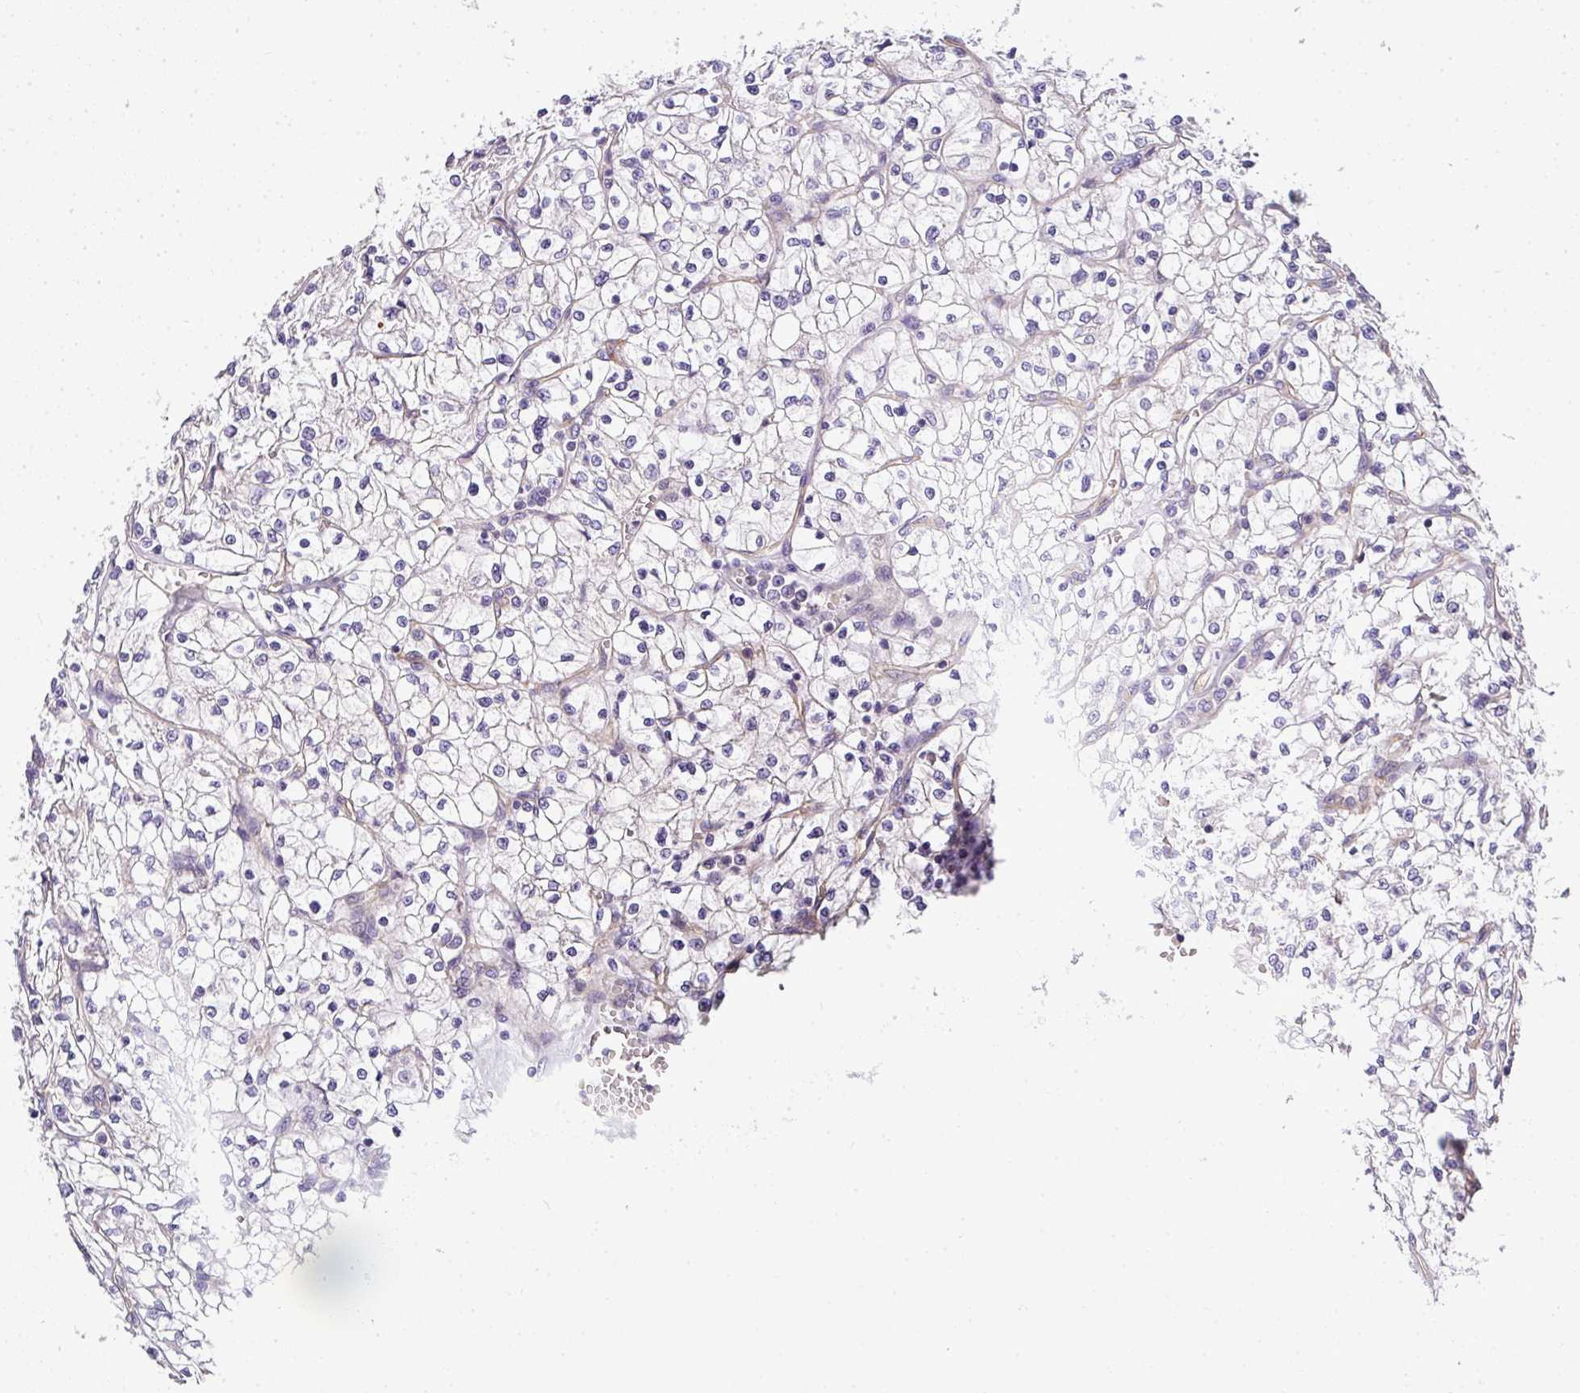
{"staining": {"intensity": "negative", "quantity": "none", "location": "none"}, "tissue": "renal cancer", "cell_type": "Tumor cells", "image_type": "cancer", "snomed": [{"axis": "morphology", "description": "Adenocarcinoma, NOS"}, {"axis": "topography", "description": "Kidney"}], "caption": "Renal cancer (adenocarcinoma) stained for a protein using immunohistochemistry shows no staining tumor cells.", "gene": "OR11H4", "patient": {"sex": "female", "age": 64}}